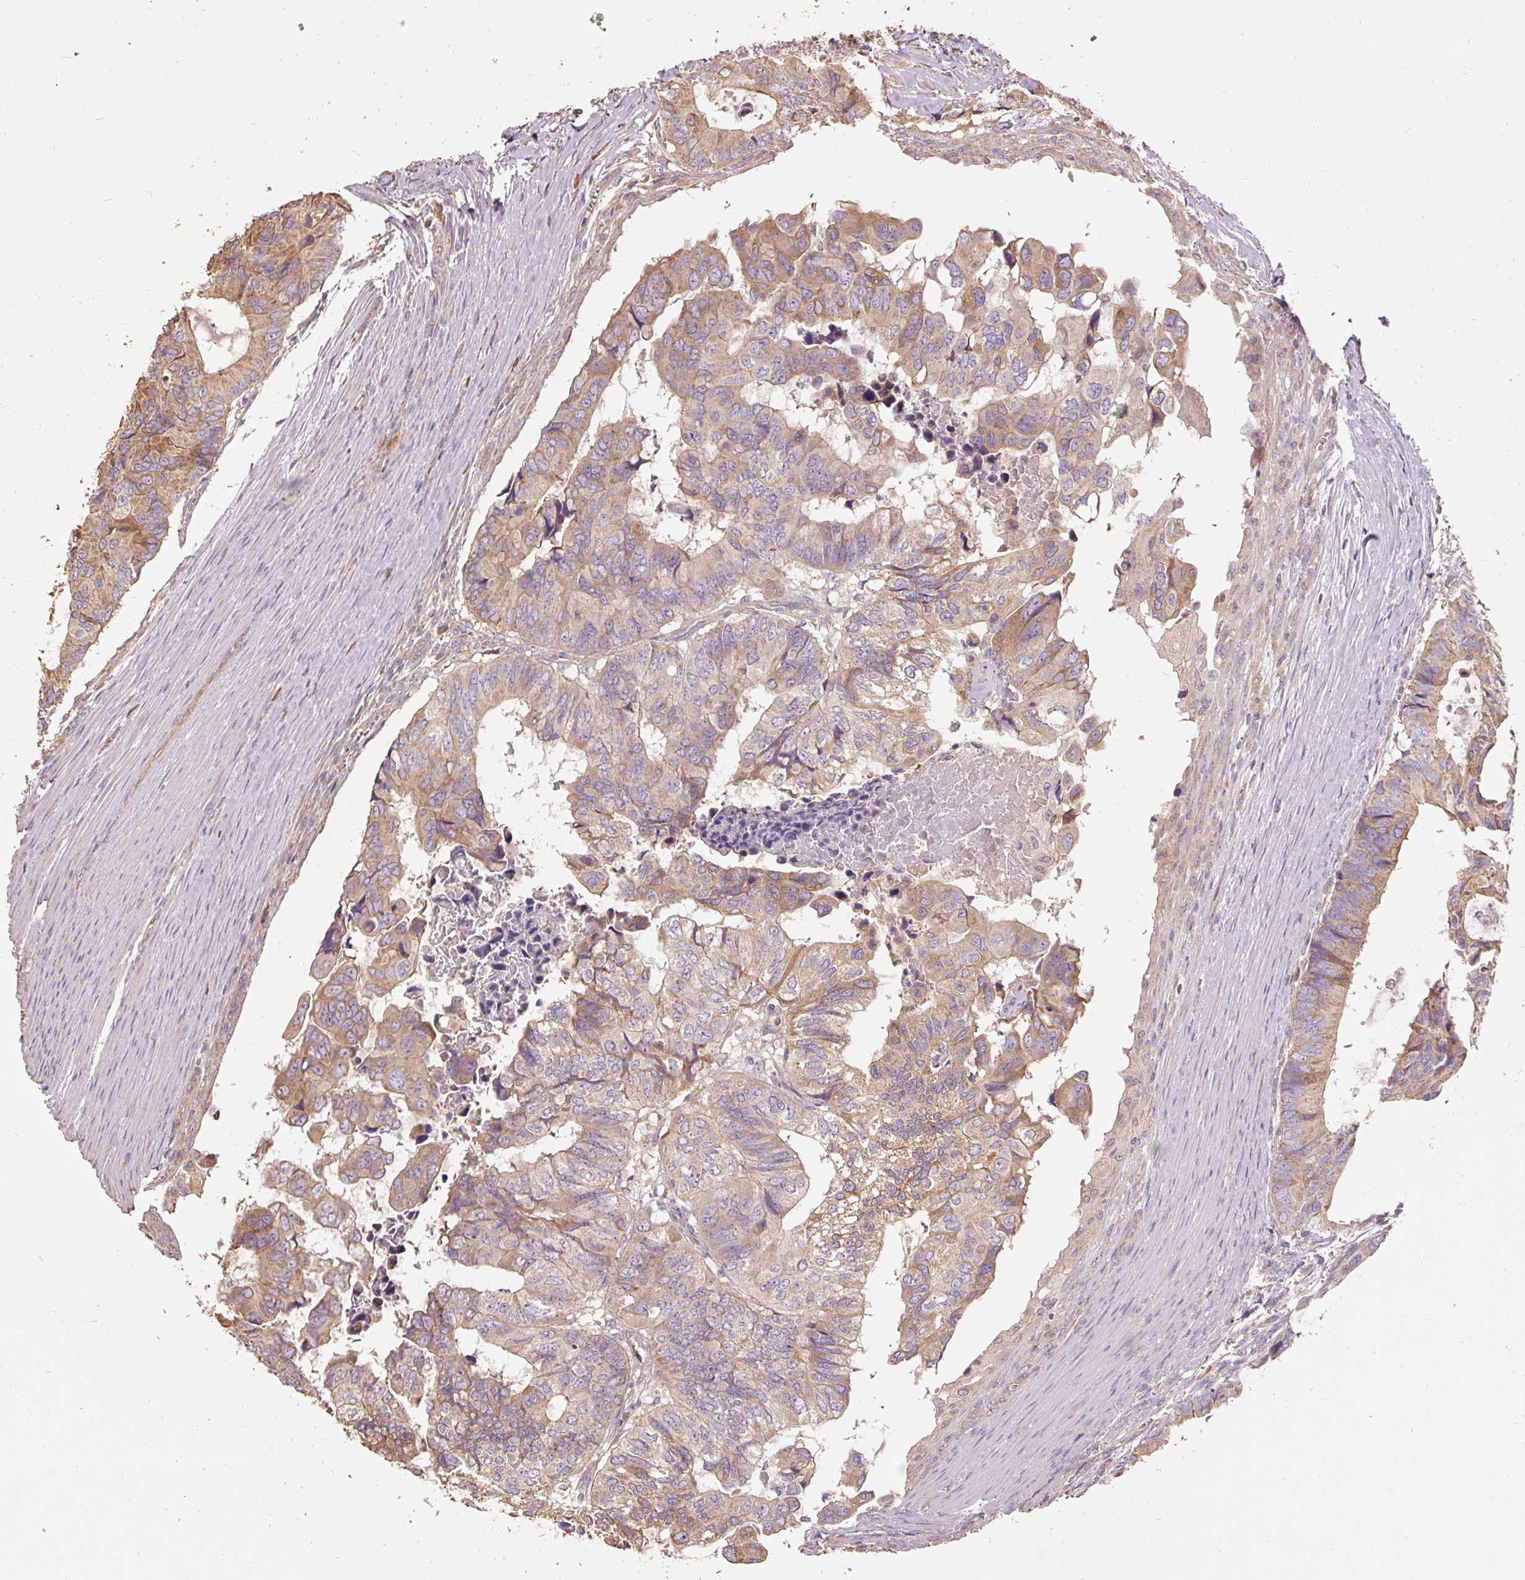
{"staining": {"intensity": "moderate", "quantity": "25%-75%", "location": "cytoplasmic/membranous"}, "tissue": "colorectal cancer", "cell_type": "Tumor cells", "image_type": "cancer", "snomed": [{"axis": "morphology", "description": "Adenocarcinoma, NOS"}, {"axis": "topography", "description": "Colon"}], "caption": "Immunohistochemistry (IHC) of adenocarcinoma (colorectal) displays medium levels of moderate cytoplasmic/membranous positivity in approximately 25%-75% of tumor cells.", "gene": "EFHC1", "patient": {"sex": "male", "age": 85}}